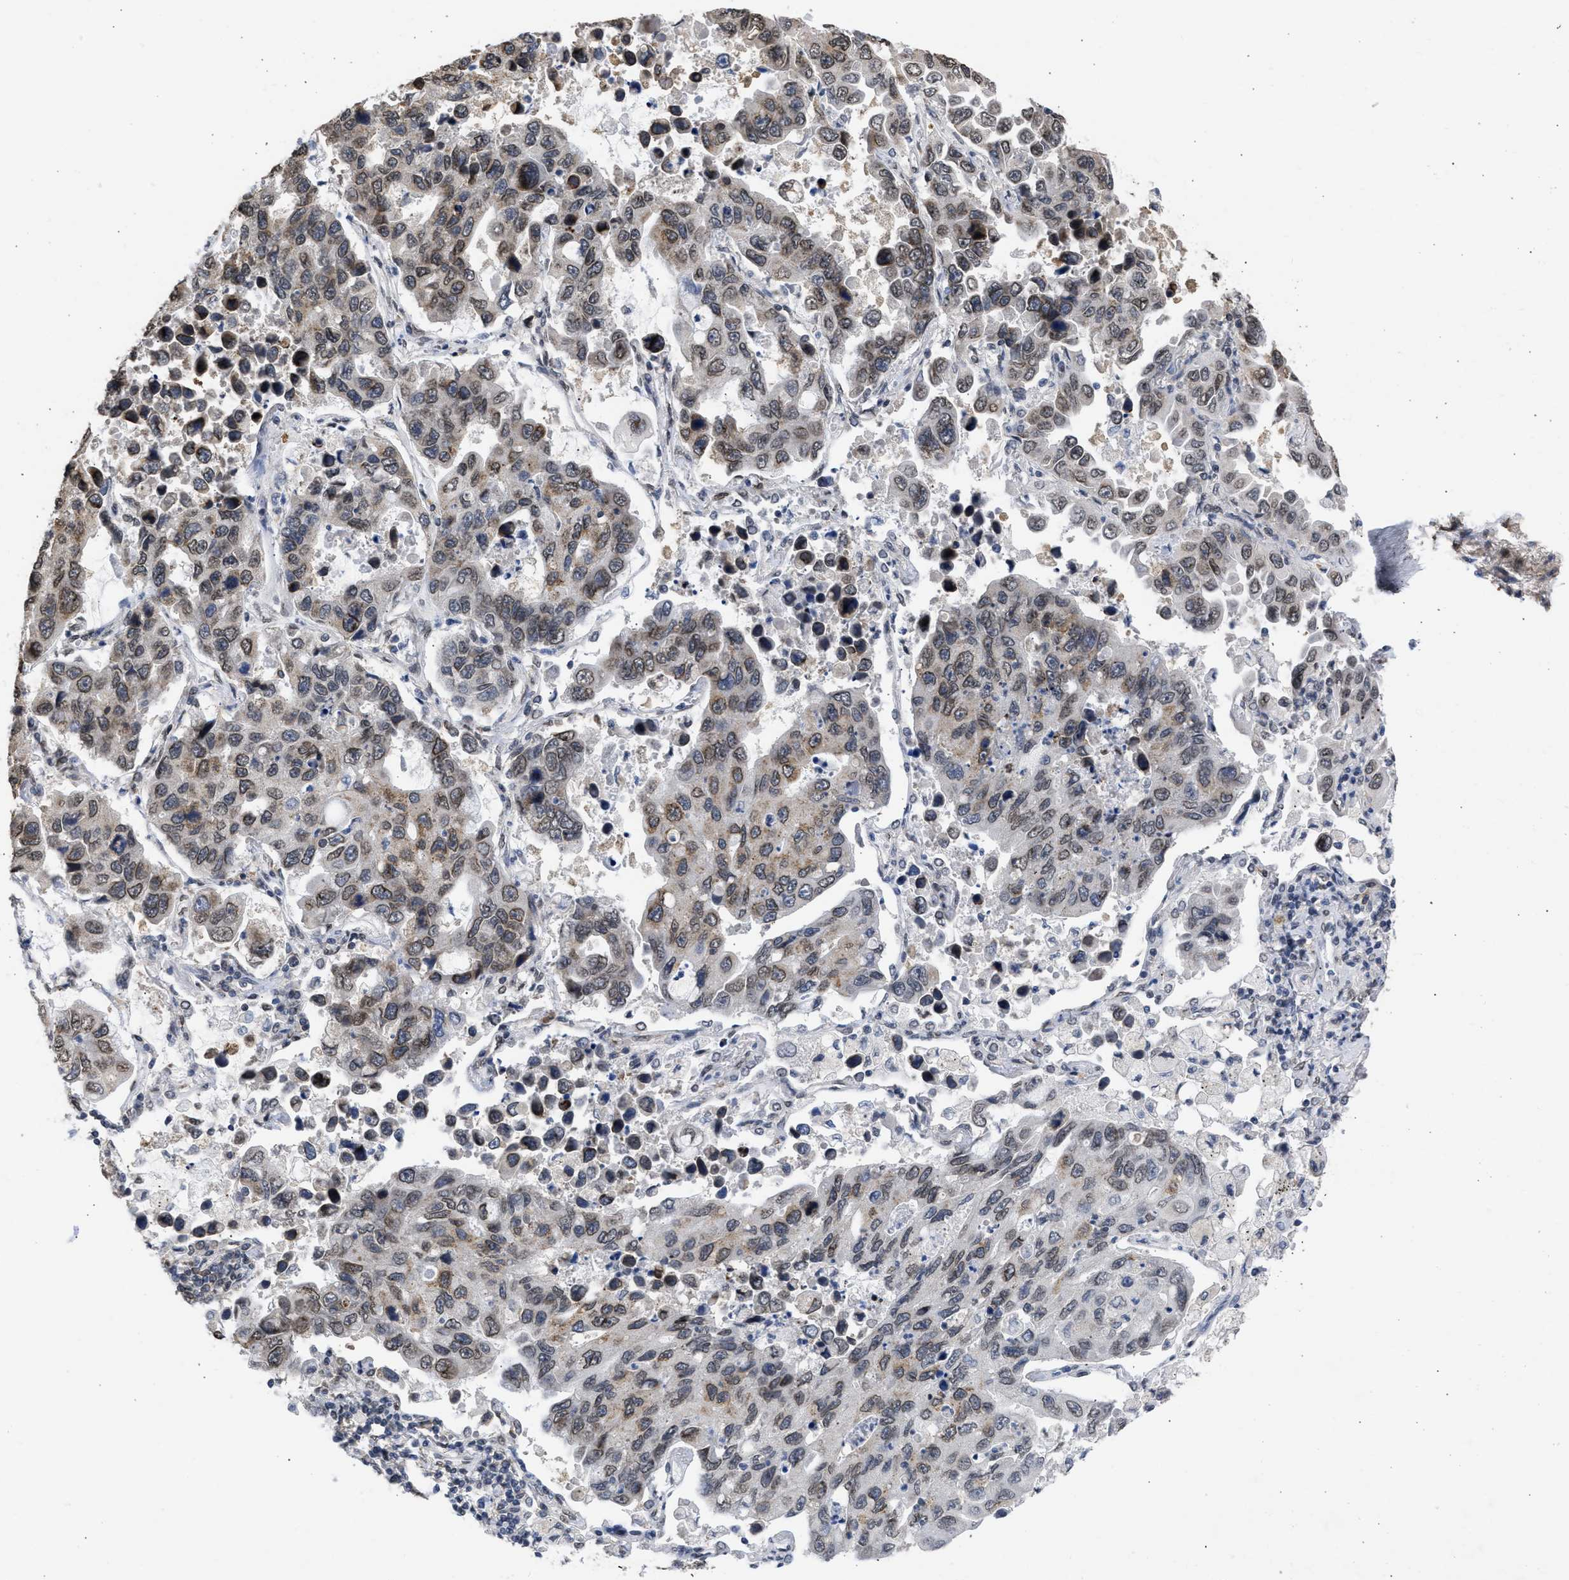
{"staining": {"intensity": "weak", "quantity": "<25%", "location": "cytoplasmic/membranous"}, "tissue": "lung cancer", "cell_type": "Tumor cells", "image_type": "cancer", "snomed": [{"axis": "morphology", "description": "Adenocarcinoma, NOS"}, {"axis": "topography", "description": "Lung"}], "caption": "A micrograph of human lung cancer (adenocarcinoma) is negative for staining in tumor cells.", "gene": "NUP35", "patient": {"sex": "male", "age": 64}}